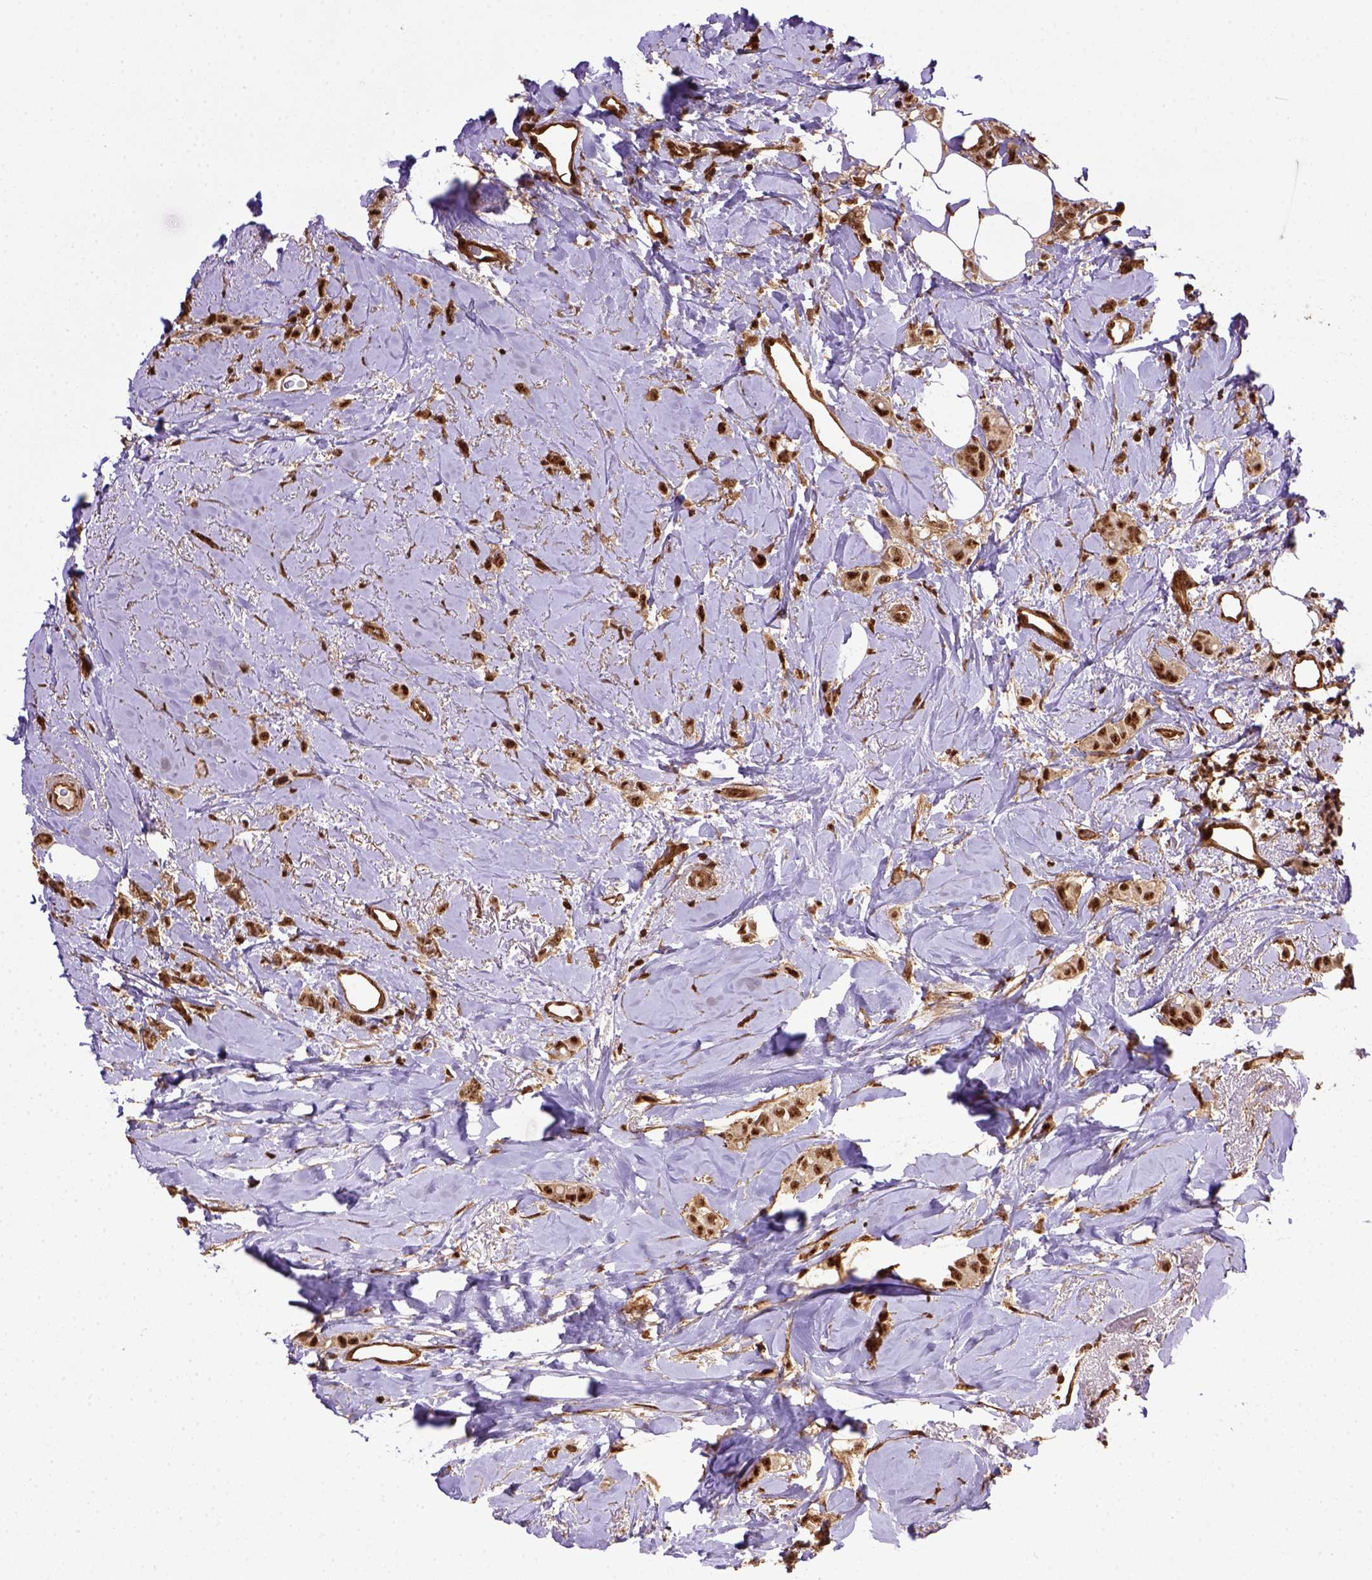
{"staining": {"intensity": "strong", "quantity": ">75%", "location": "nuclear"}, "tissue": "breast cancer", "cell_type": "Tumor cells", "image_type": "cancer", "snomed": [{"axis": "morphology", "description": "Lobular carcinoma"}, {"axis": "topography", "description": "Breast"}], "caption": "Immunohistochemical staining of lobular carcinoma (breast) exhibits strong nuclear protein expression in about >75% of tumor cells.", "gene": "PPIG", "patient": {"sex": "female", "age": 66}}